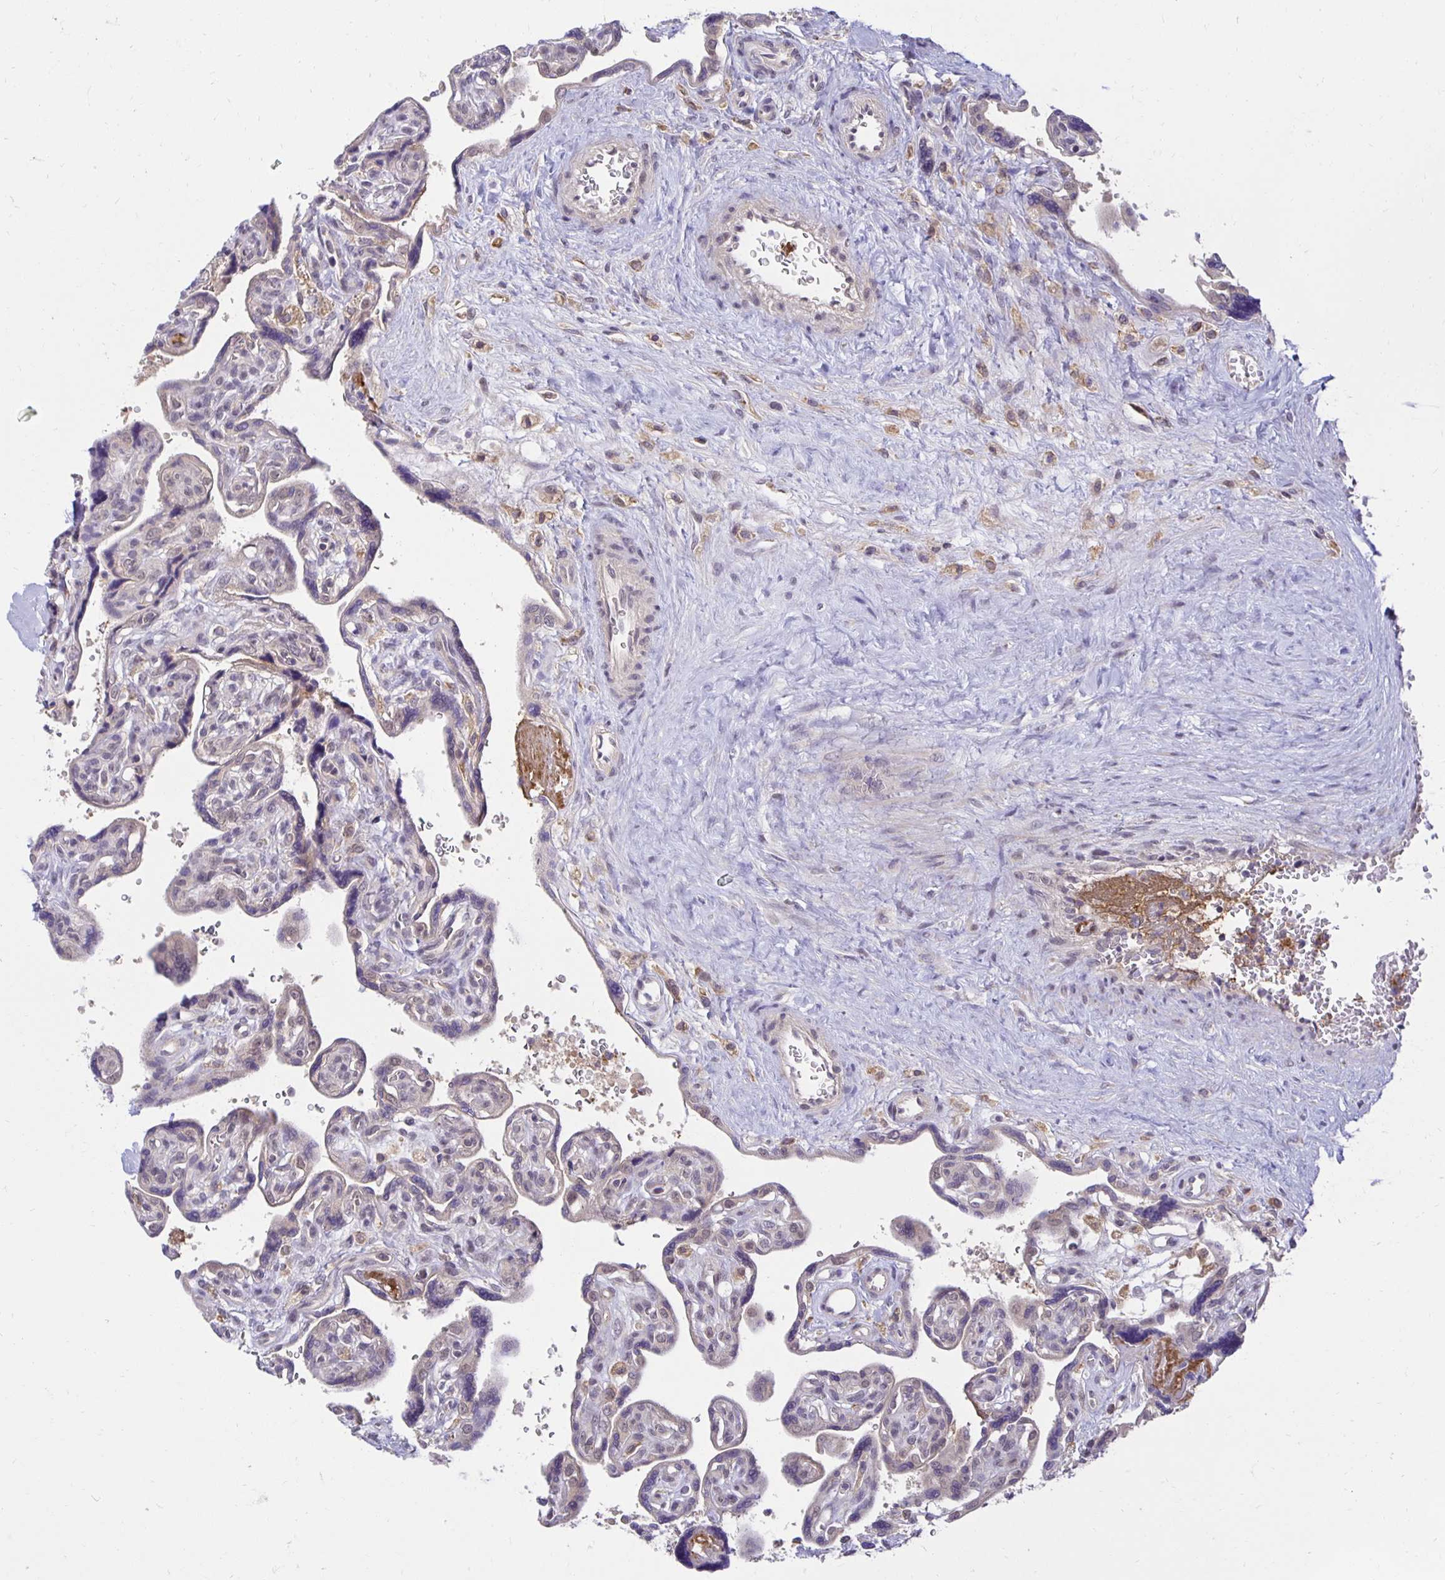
{"staining": {"intensity": "weak", "quantity": "25%-75%", "location": "cytoplasmic/membranous"}, "tissue": "placenta", "cell_type": "Decidual cells", "image_type": "normal", "snomed": [{"axis": "morphology", "description": "Normal tissue, NOS"}, {"axis": "topography", "description": "Placenta"}], "caption": "A photomicrograph of human placenta stained for a protein demonstrates weak cytoplasmic/membranous brown staining in decidual cells. The staining is performed using DAB brown chromogen to label protein expression. The nuclei are counter-stained blue using hematoxylin.", "gene": "MIEN1", "patient": {"sex": "female", "age": 39}}